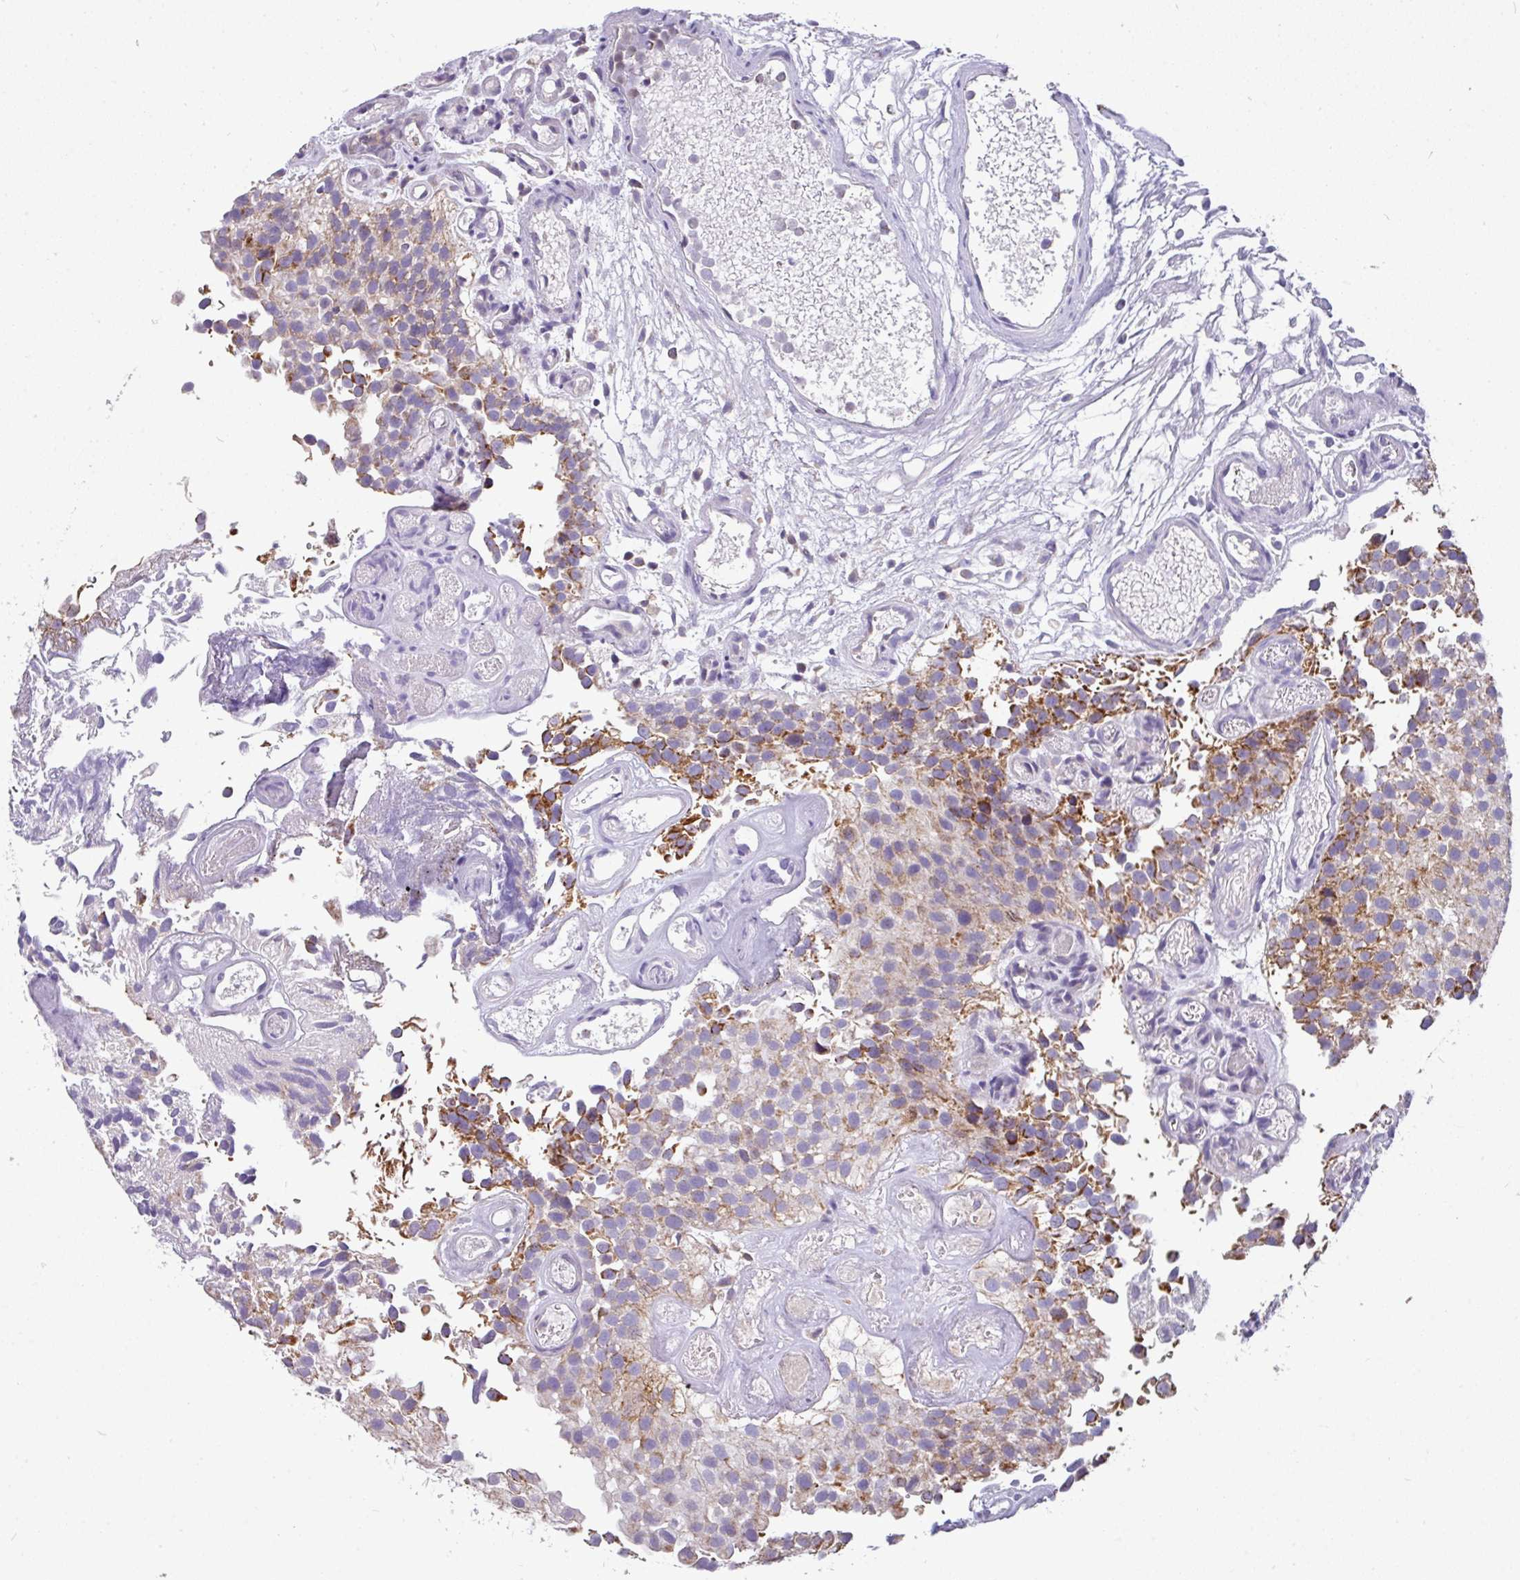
{"staining": {"intensity": "moderate", "quantity": "25%-75%", "location": "cytoplasmic/membranous"}, "tissue": "urothelial cancer", "cell_type": "Tumor cells", "image_type": "cancer", "snomed": [{"axis": "morphology", "description": "Urothelial carcinoma, NOS"}, {"axis": "topography", "description": "Urinary bladder"}], "caption": "Approximately 25%-75% of tumor cells in urothelial cancer demonstrate moderate cytoplasmic/membranous protein staining as visualized by brown immunohistochemical staining.", "gene": "TRAPPC1", "patient": {"sex": "male", "age": 87}}